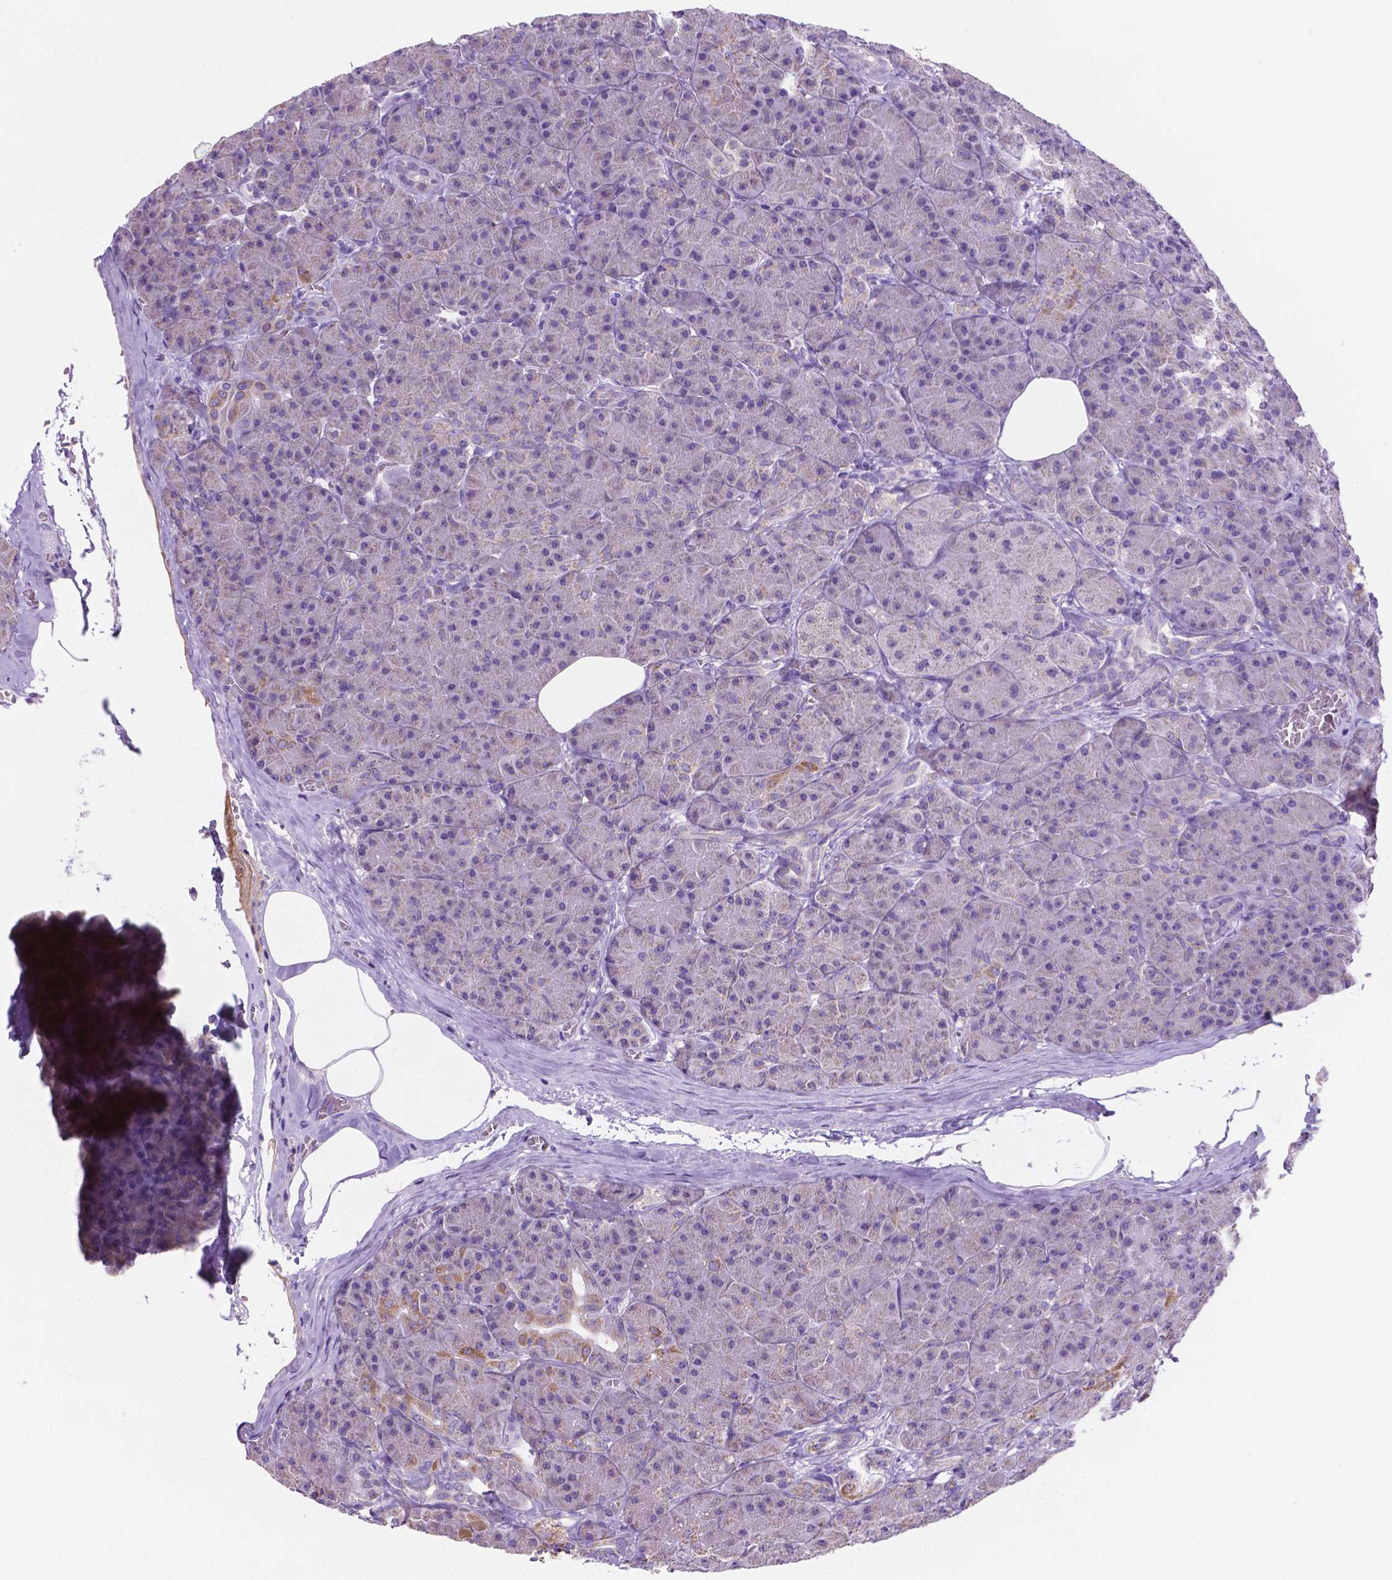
{"staining": {"intensity": "moderate", "quantity": "<25%", "location": "cytoplasmic/membranous"}, "tissue": "pancreas", "cell_type": "Exocrine glandular cells", "image_type": "normal", "snomed": [{"axis": "morphology", "description": "Normal tissue, NOS"}, {"axis": "topography", "description": "Pancreas"}], "caption": "Moderate cytoplasmic/membranous positivity for a protein is appreciated in approximately <25% of exocrine glandular cells of unremarkable pancreas using IHC.", "gene": "CSPG5", "patient": {"sex": "male", "age": 57}}